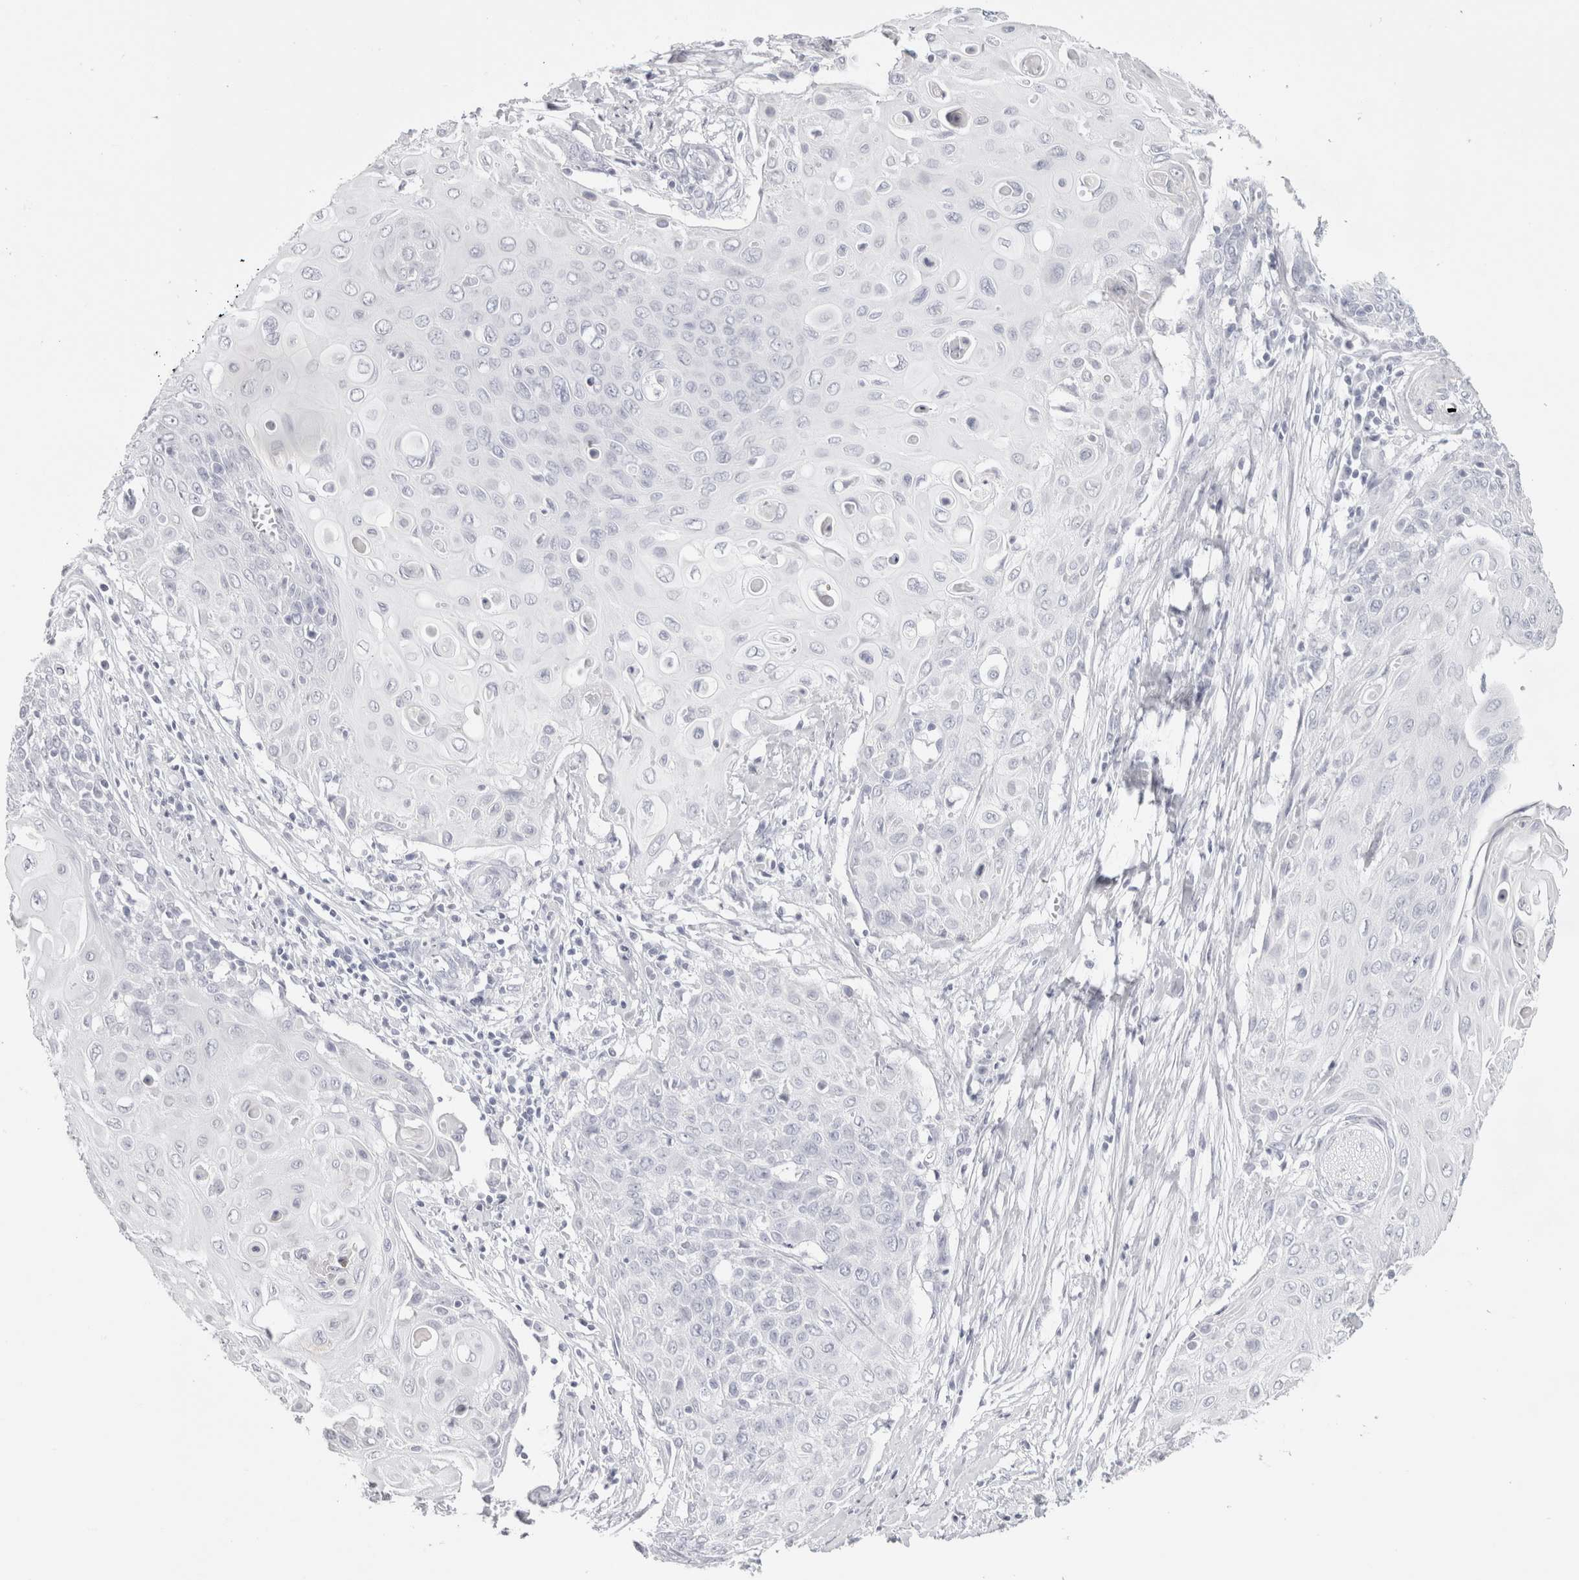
{"staining": {"intensity": "negative", "quantity": "none", "location": "none"}, "tissue": "cervical cancer", "cell_type": "Tumor cells", "image_type": "cancer", "snomed": [{"axis": "morphology", "description": "Squamous cell carcinoma, NOS"}, {"axis": "topography", "description": "Cervix"}], "caption": "DAB (3,3'-diaminobenzidine) immunohistochemical staining of human cervical cancer (squamous cell carcinoma) reveals no significant expression in tumor cells.", "gene": "GARIN1A", "patient": {"sex": "female", "age": 39}}